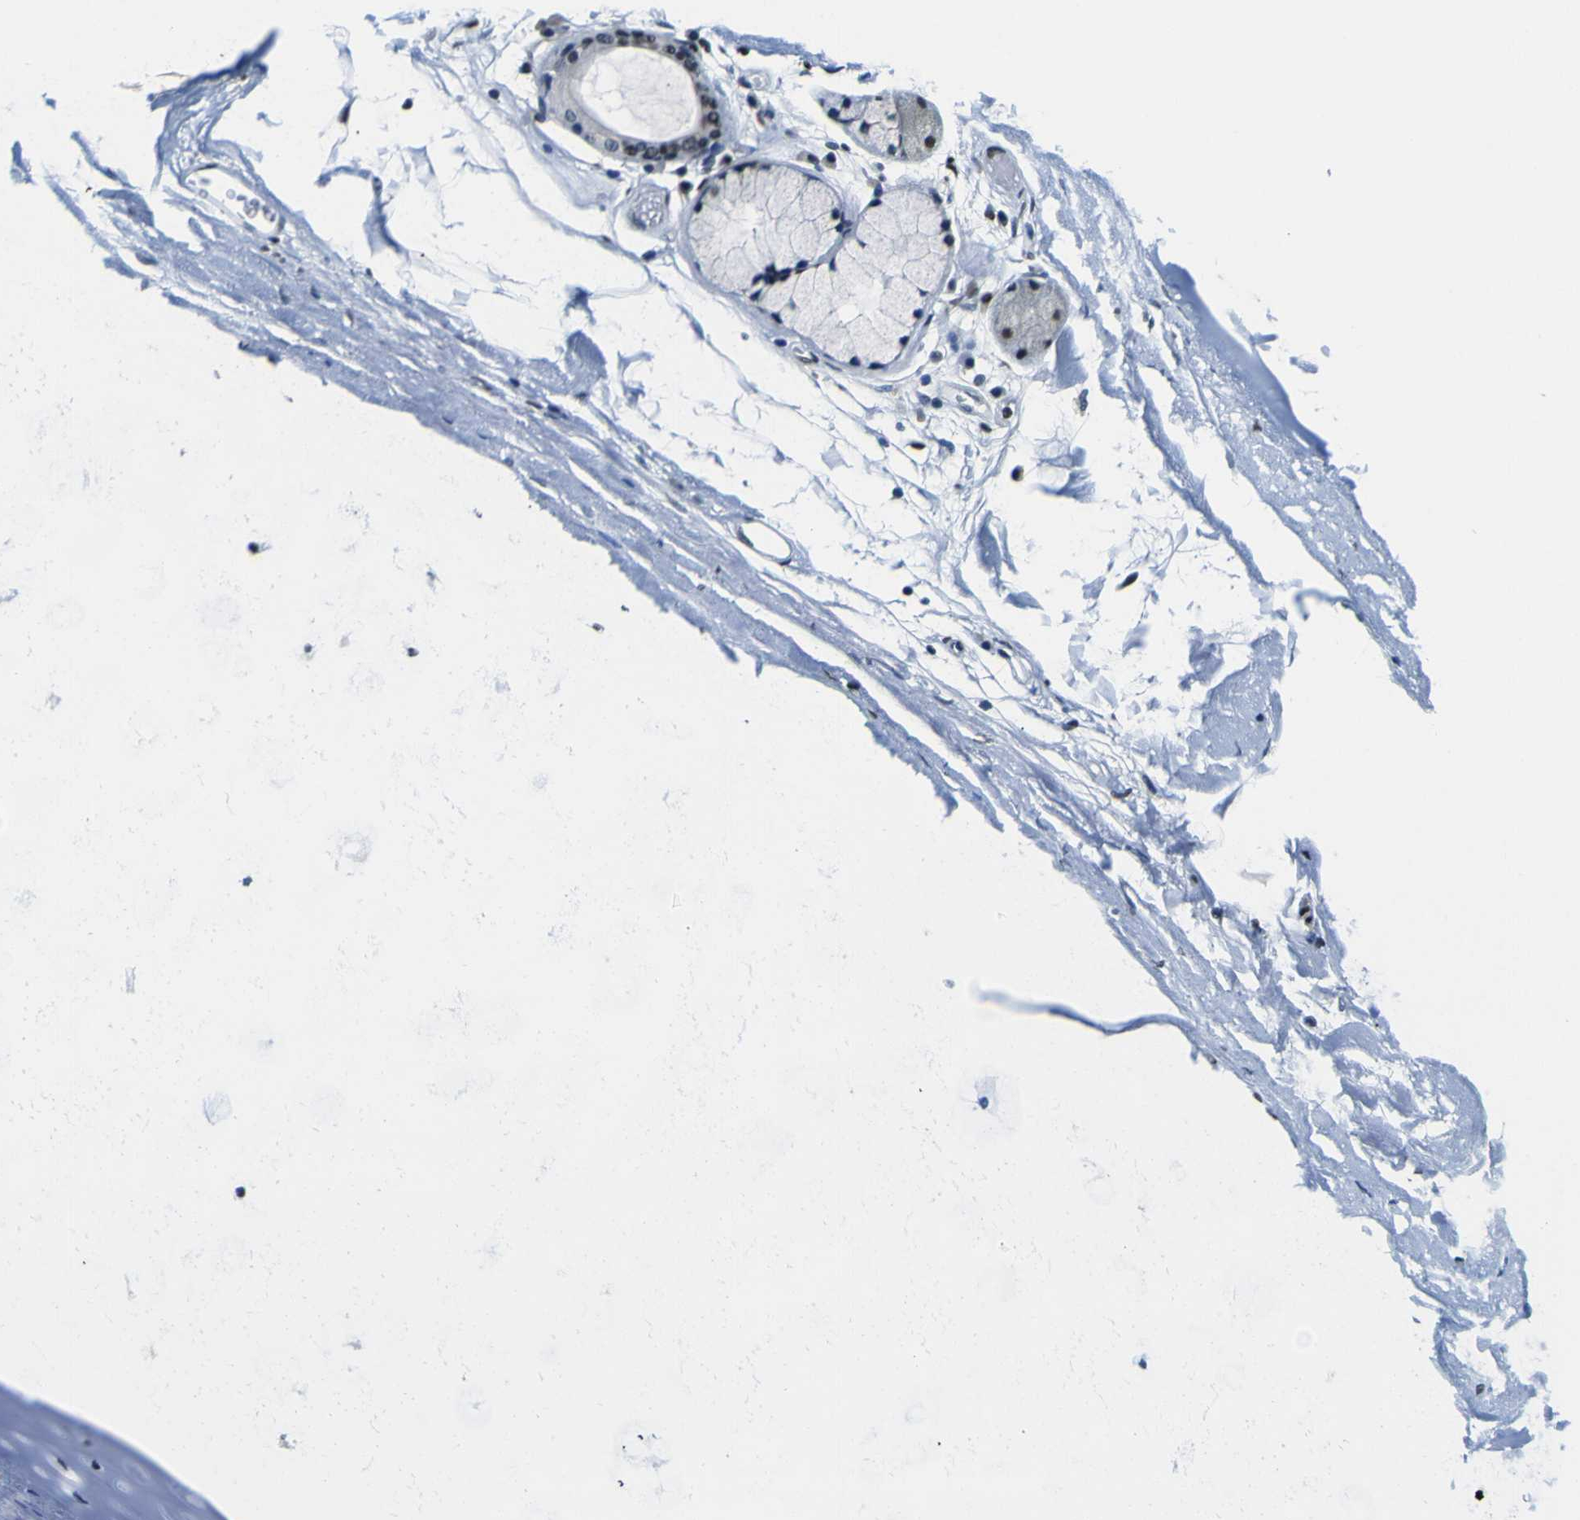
{"staining": {"intensity": "weak", "quantity": ">75%", "location": "nuclear"}, "tissue": "adipose tissue", "cell_type": "Adipocytes", "image_type": "normal", "snomed": [{"axis": "morphology", "description": "Normal tissue, NOS"}, {"axis": "topography", "description": "Bronchus"}], "caption": "Immunohistochemical staining of benign human adipose tissue shows weak nuclear protein staining in approximately >75% of adipocytes.", "gene": "SP1", "patient": {"sex": "female", "age": 73}}